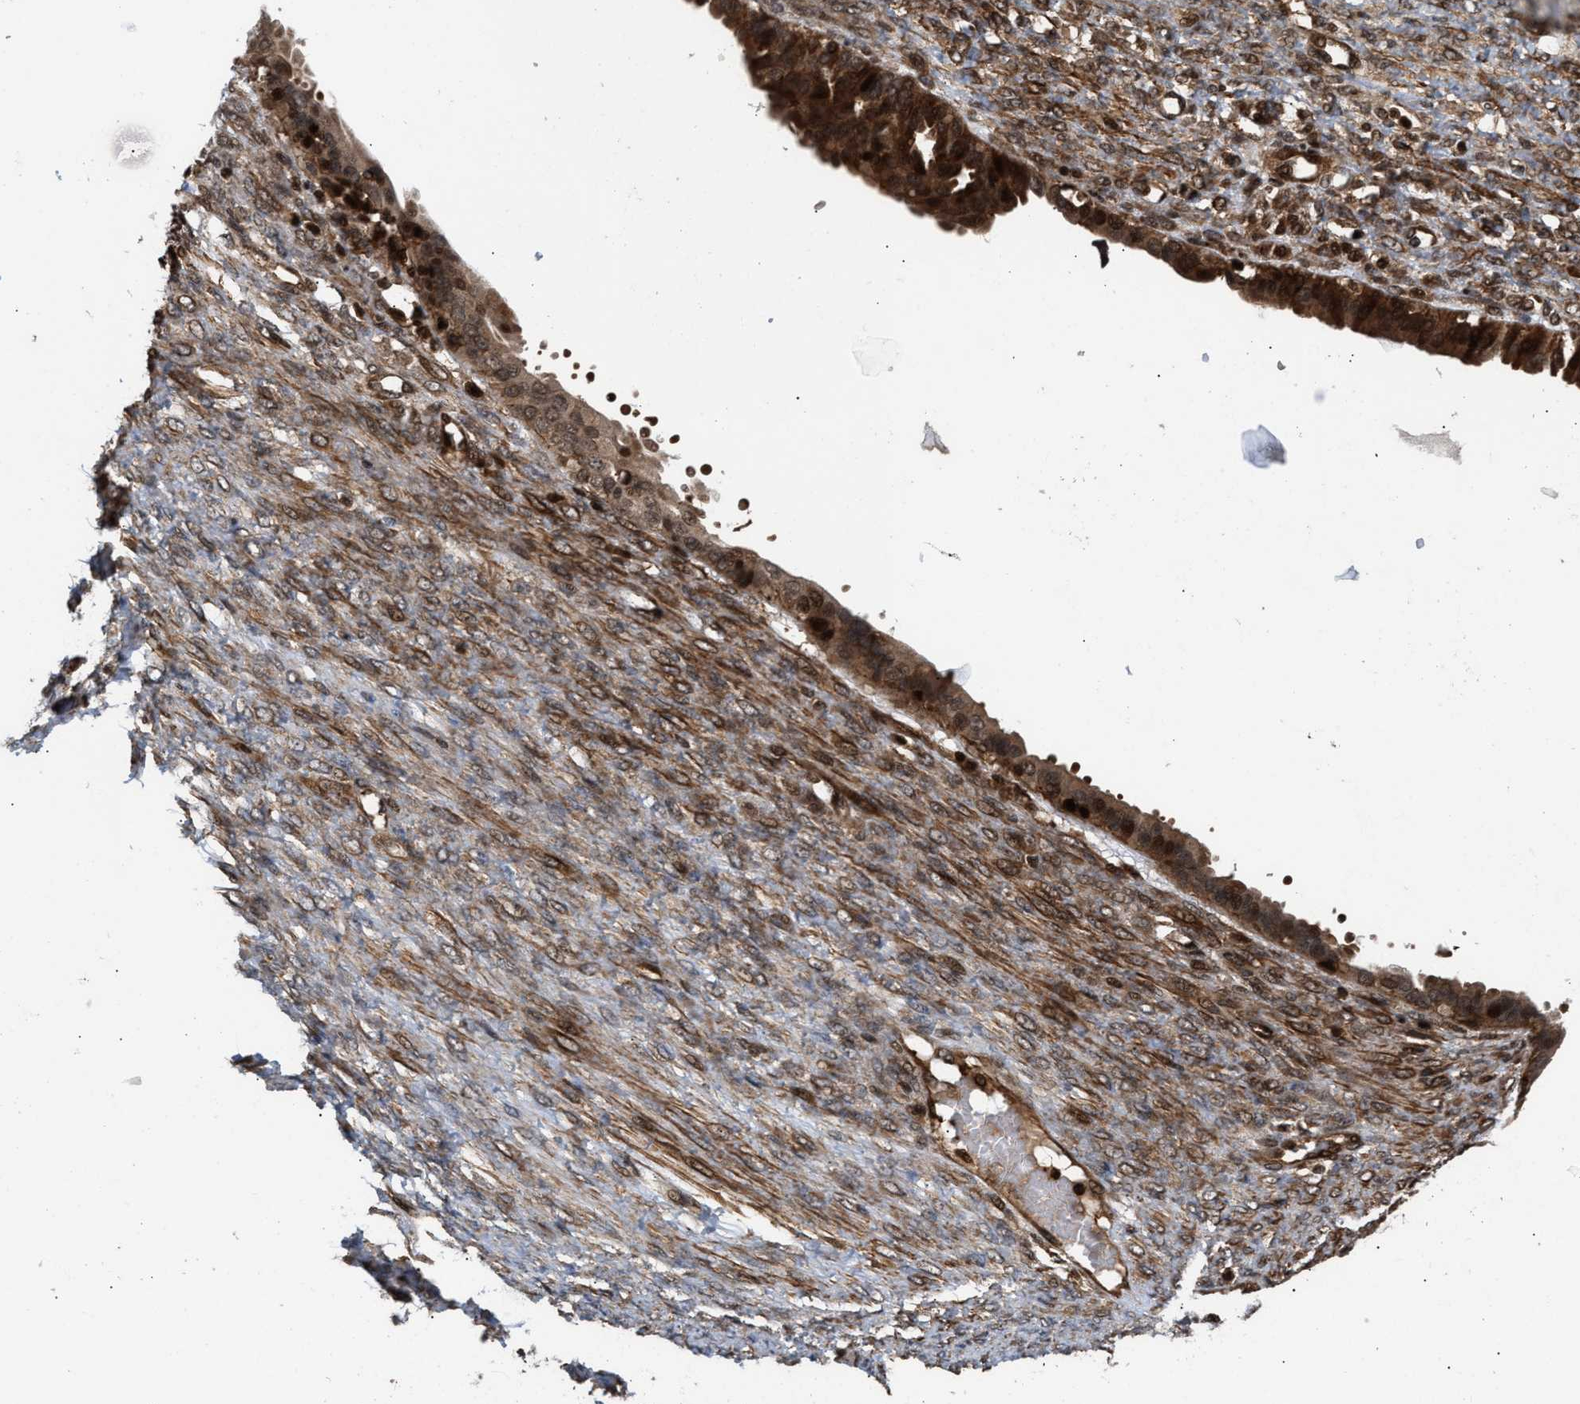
{"staining": {"intensity": "strong", "quantity": ">75%", "location": "cytoplasmic/membranous,nuclear"}, "tissue": "ovarian cancer", "cell_type": "Tumor cells", "image_type": "cancer", "snomed": [{"axis": "morphology", "description": "Cystadenocarcinoma, serous, NOS"}, {"axis": "topography", "description": "Ovary"}], "caption": "Immunohistochemical staining of ovarian cancer (serous cystadenocarcinoma) demonstrates high levels of strong cytoplasmic/membranous and nuclear positivity in approximately >75% of tumor cells.", "gene": "STAU2", "patient": {"sex": "female", "age": 58}}